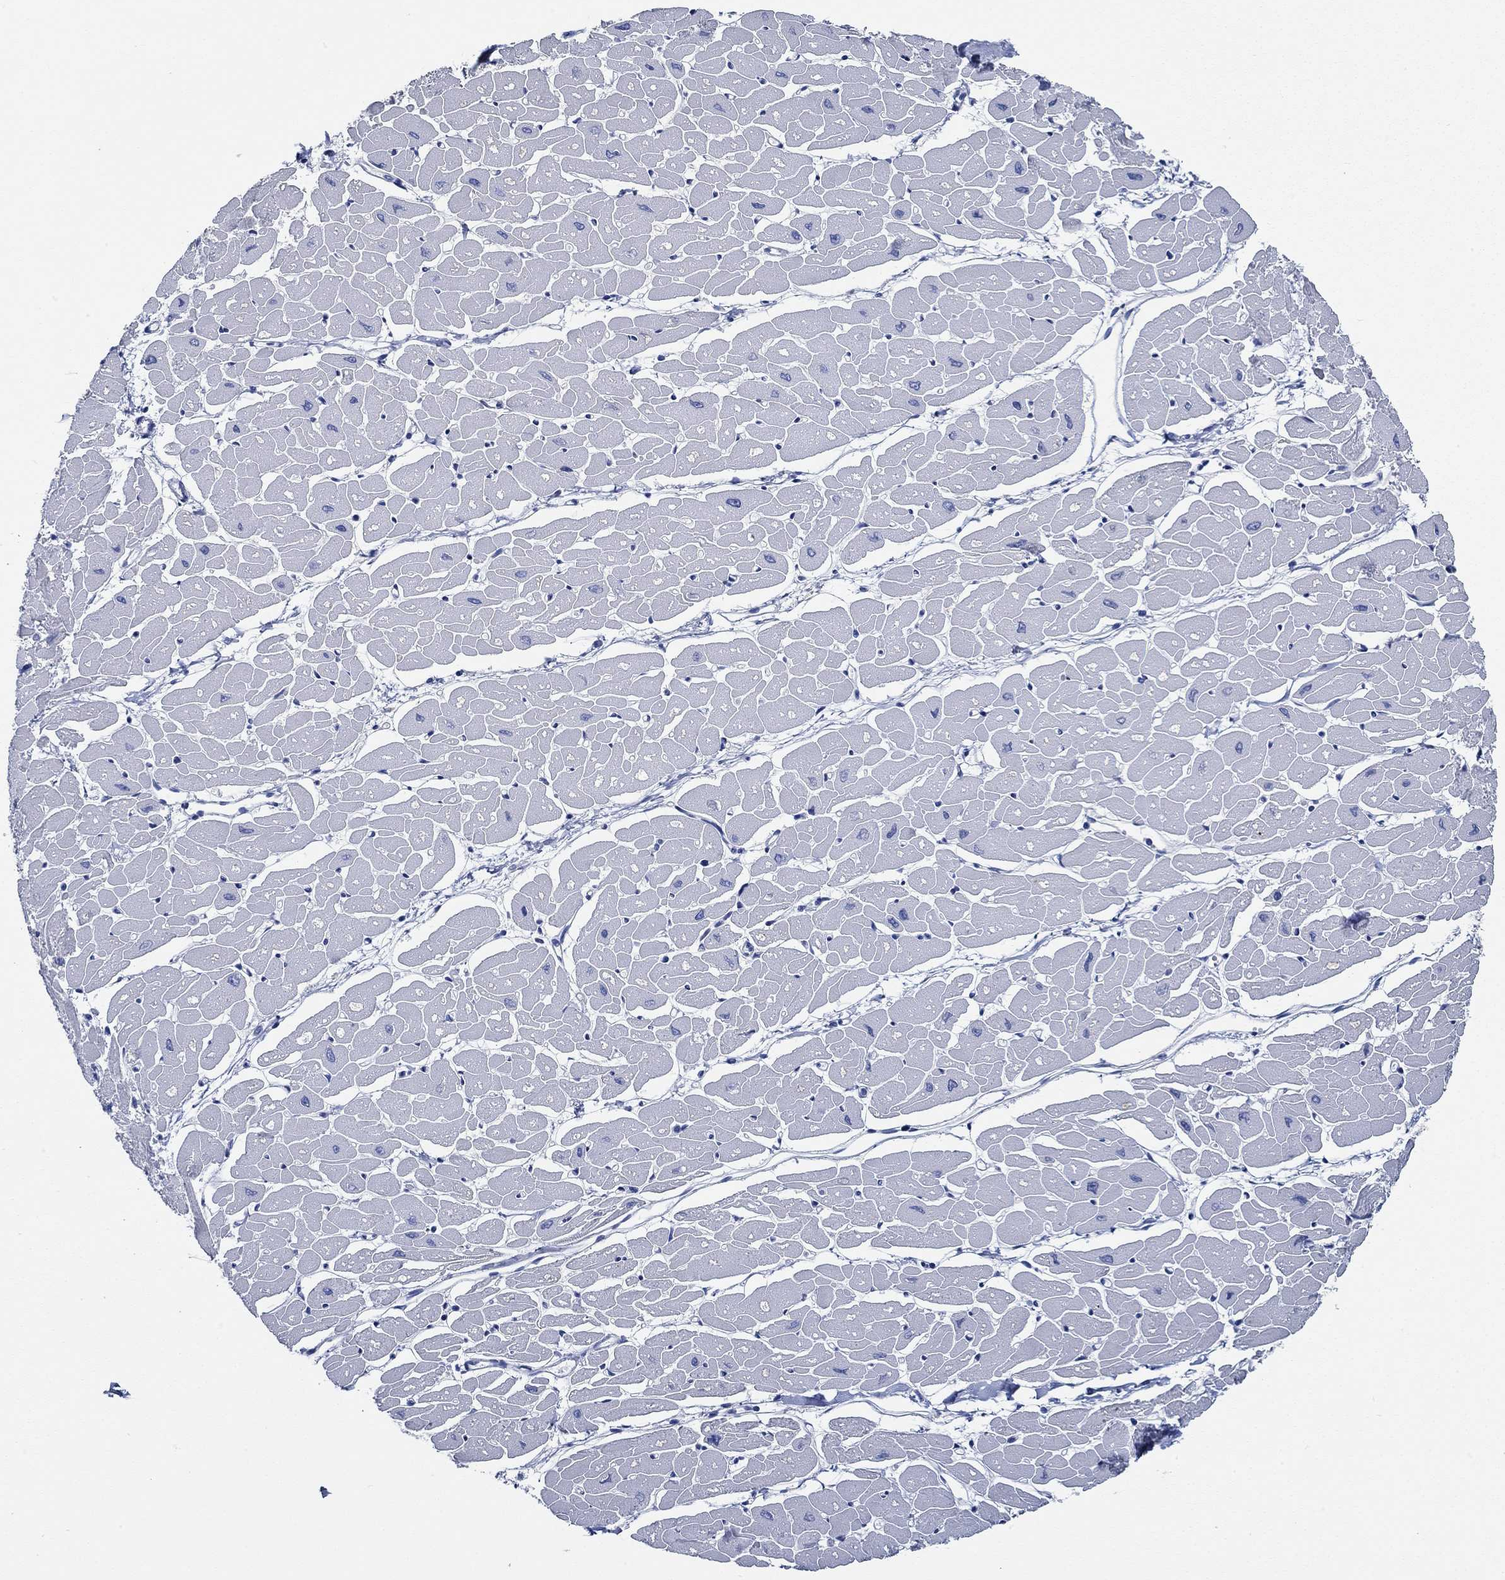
{"staining": {"intensity": "negative", "quantity": "none", "location": "none"}, "tissue": "heart muscle", "cell_type": "Cardiomyocytes", "image_type": "normal", "snomed": [{"axis": "morphology", "description": "Normal tissue, NOS"}, {"axis": "topography", "description": "Heart"}], "caption": "DAB (3,3'-diaminobenzidine) immunohistochemical staining of unremarkable heart muscle displays no significant expression in cardiomyocytes.", "gene": "HECW2", "patient": {"sex": "male", "age": 57}}